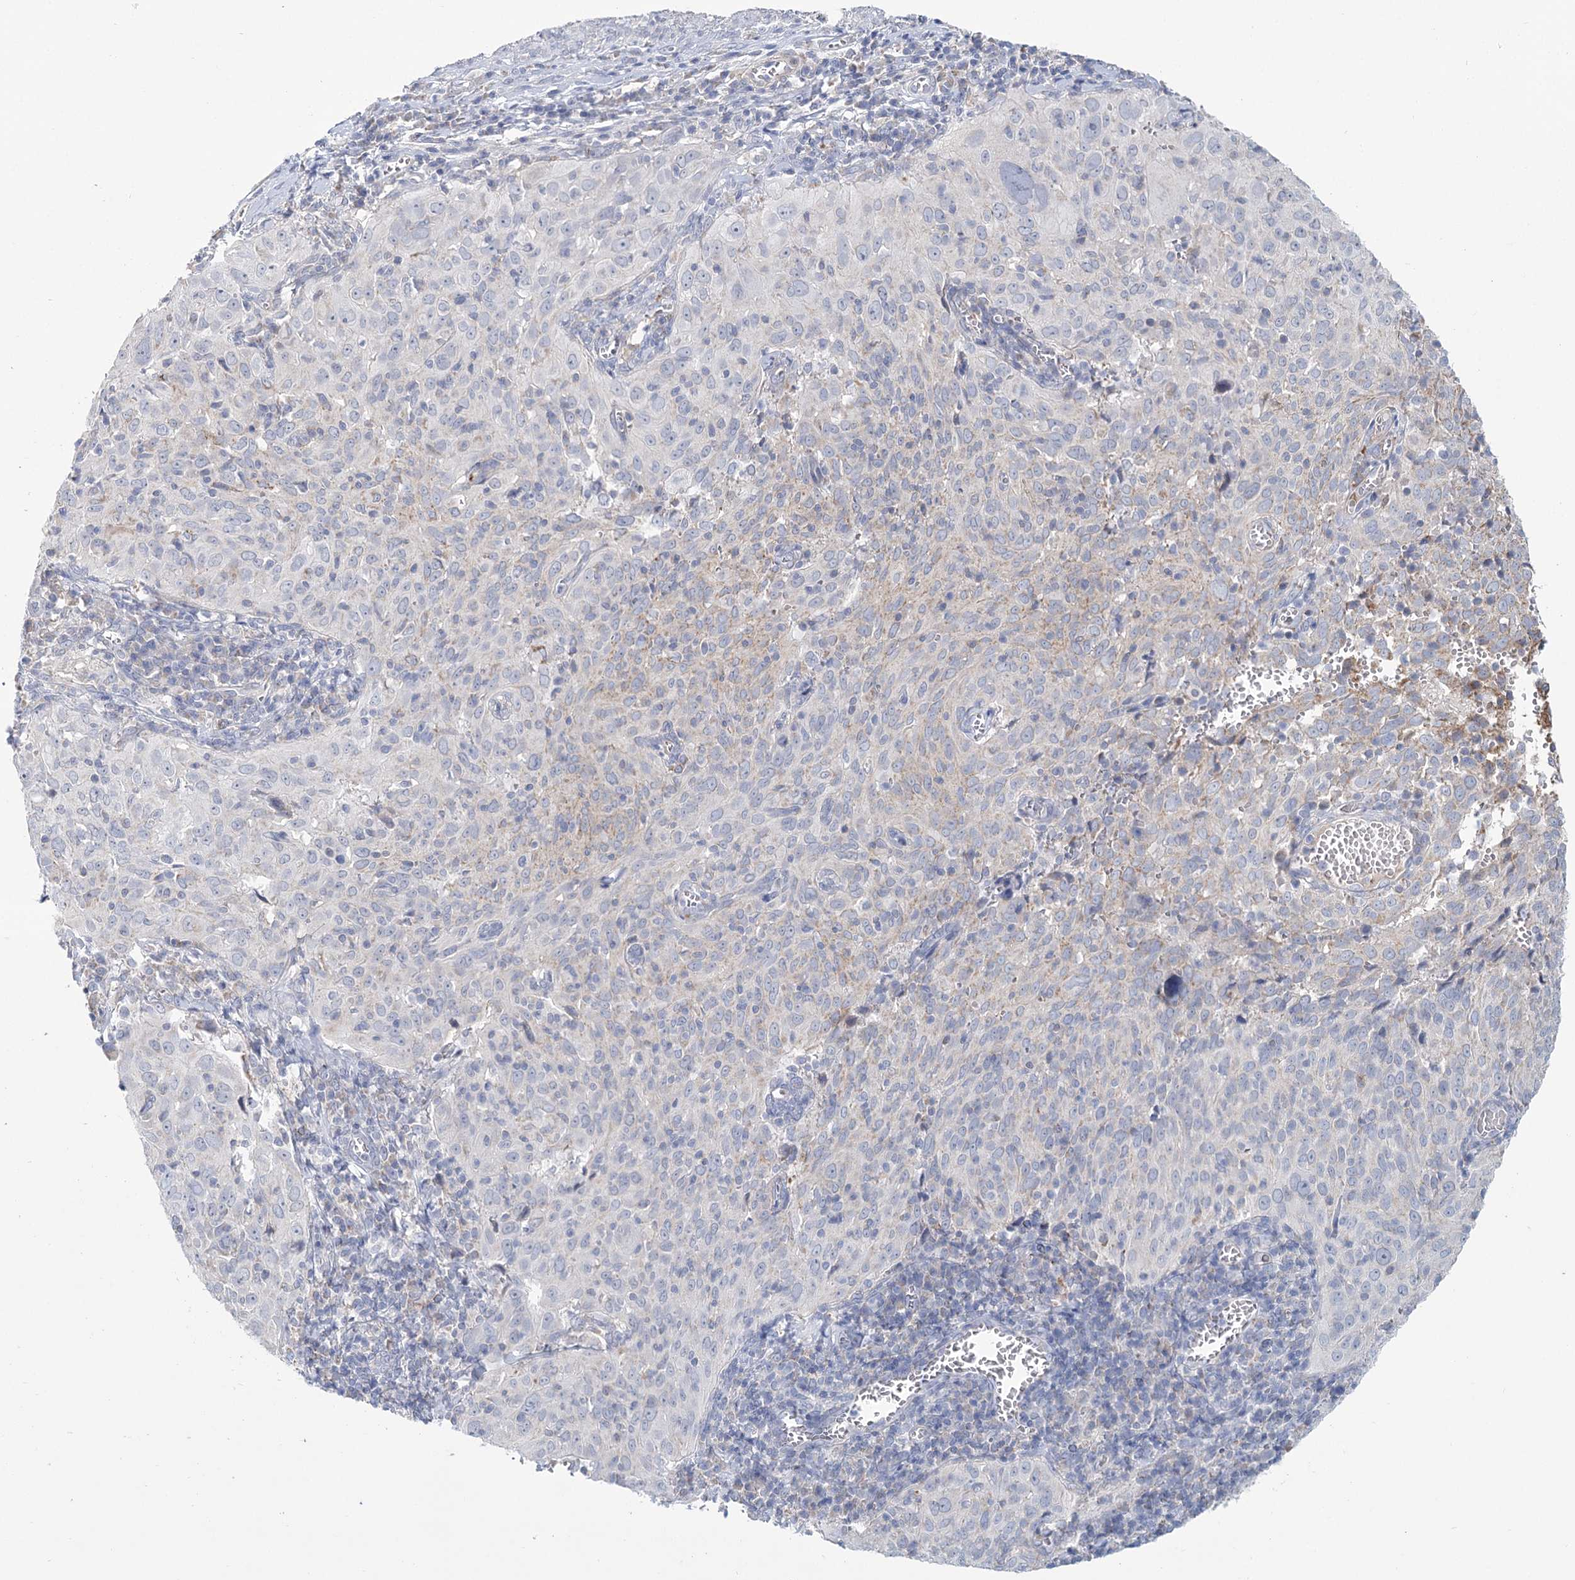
{"staining": {"intensity": "negative", "quantity": "none", "location": "none"}, "tissue": "cervical cancer", "cell_type": "Tumor cells", "image_type": "cancer", "snomed": [{"axis": "morphology", "description": "Squamous cell carcinoma, NOS"}, {"axis": "topography", "description": "Cervix"}], "caption": "Protein analysis of cervical cancer displays no significant expression in tumor cells.", "gene": "ARHGAP44", "patient": {"sex": "female", "age": 31}}